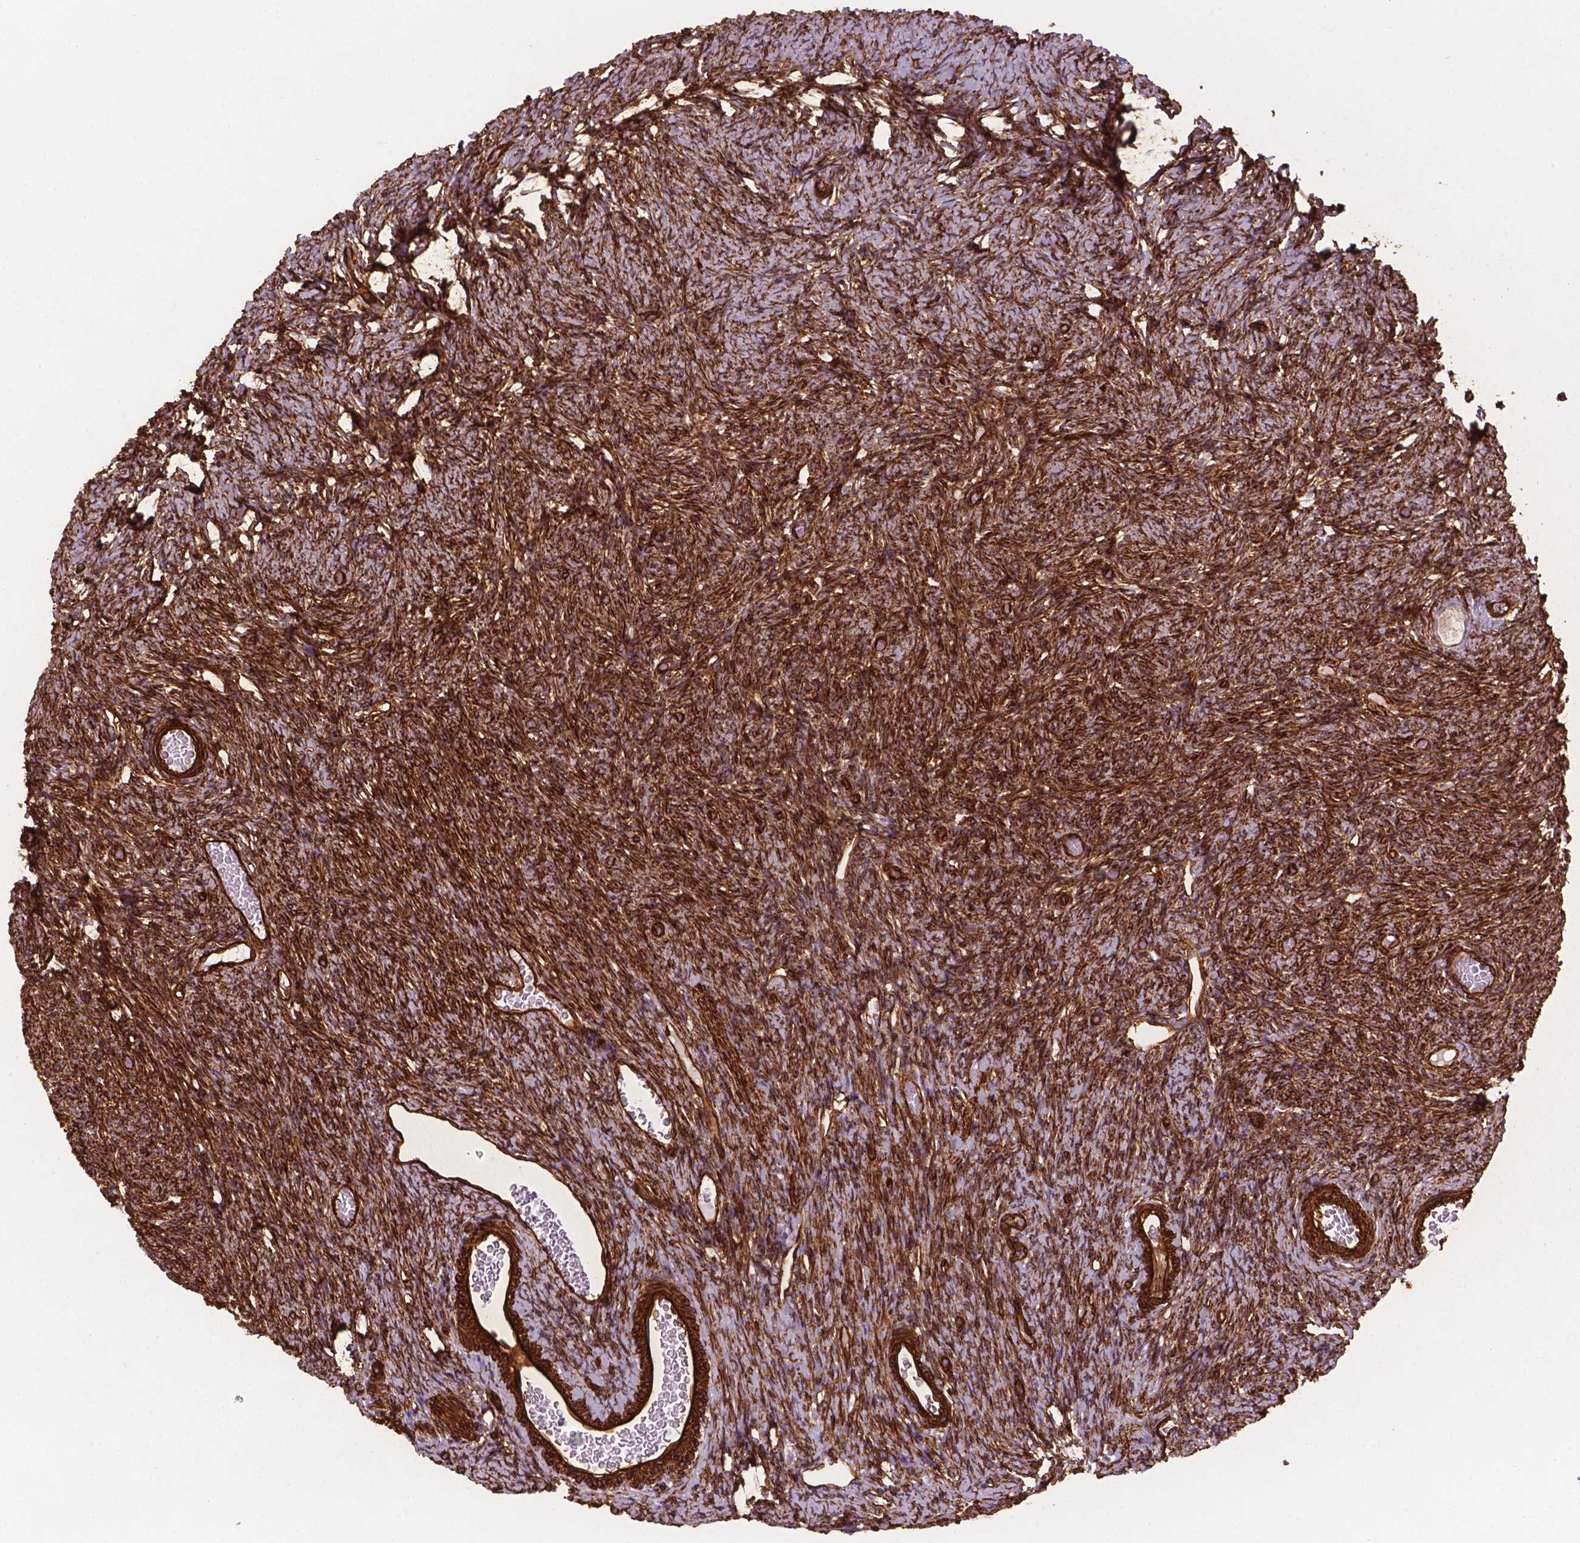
{"staining": {"intensity": "strong", "quantity": ">75%", "location": "cytoplasmic/membranous,nuclear"}, "tissue": "ovary", "cell_type": "Ovarian stroma cells", "image_type": "normal", "snomed": [{"axis": "morphology", "description": "Normal tissue, NOS"}, {"axis": "topography", "description": "Ovary"}], "caption": "Immunohistochemical staining of benign ovary shows >75% levels of strong cytoplasmic/membranous,nuclear protein expression in about >75% of ovarian stroma cells. The staining is performed using DAB (3,3'-diaminobenzidine) brown chromogen to label protein expression. The nuclei are counter-stained blue using hematoxylin.", "gene": "EGFL8", "patient": {"sex": "female", "age": 39}}